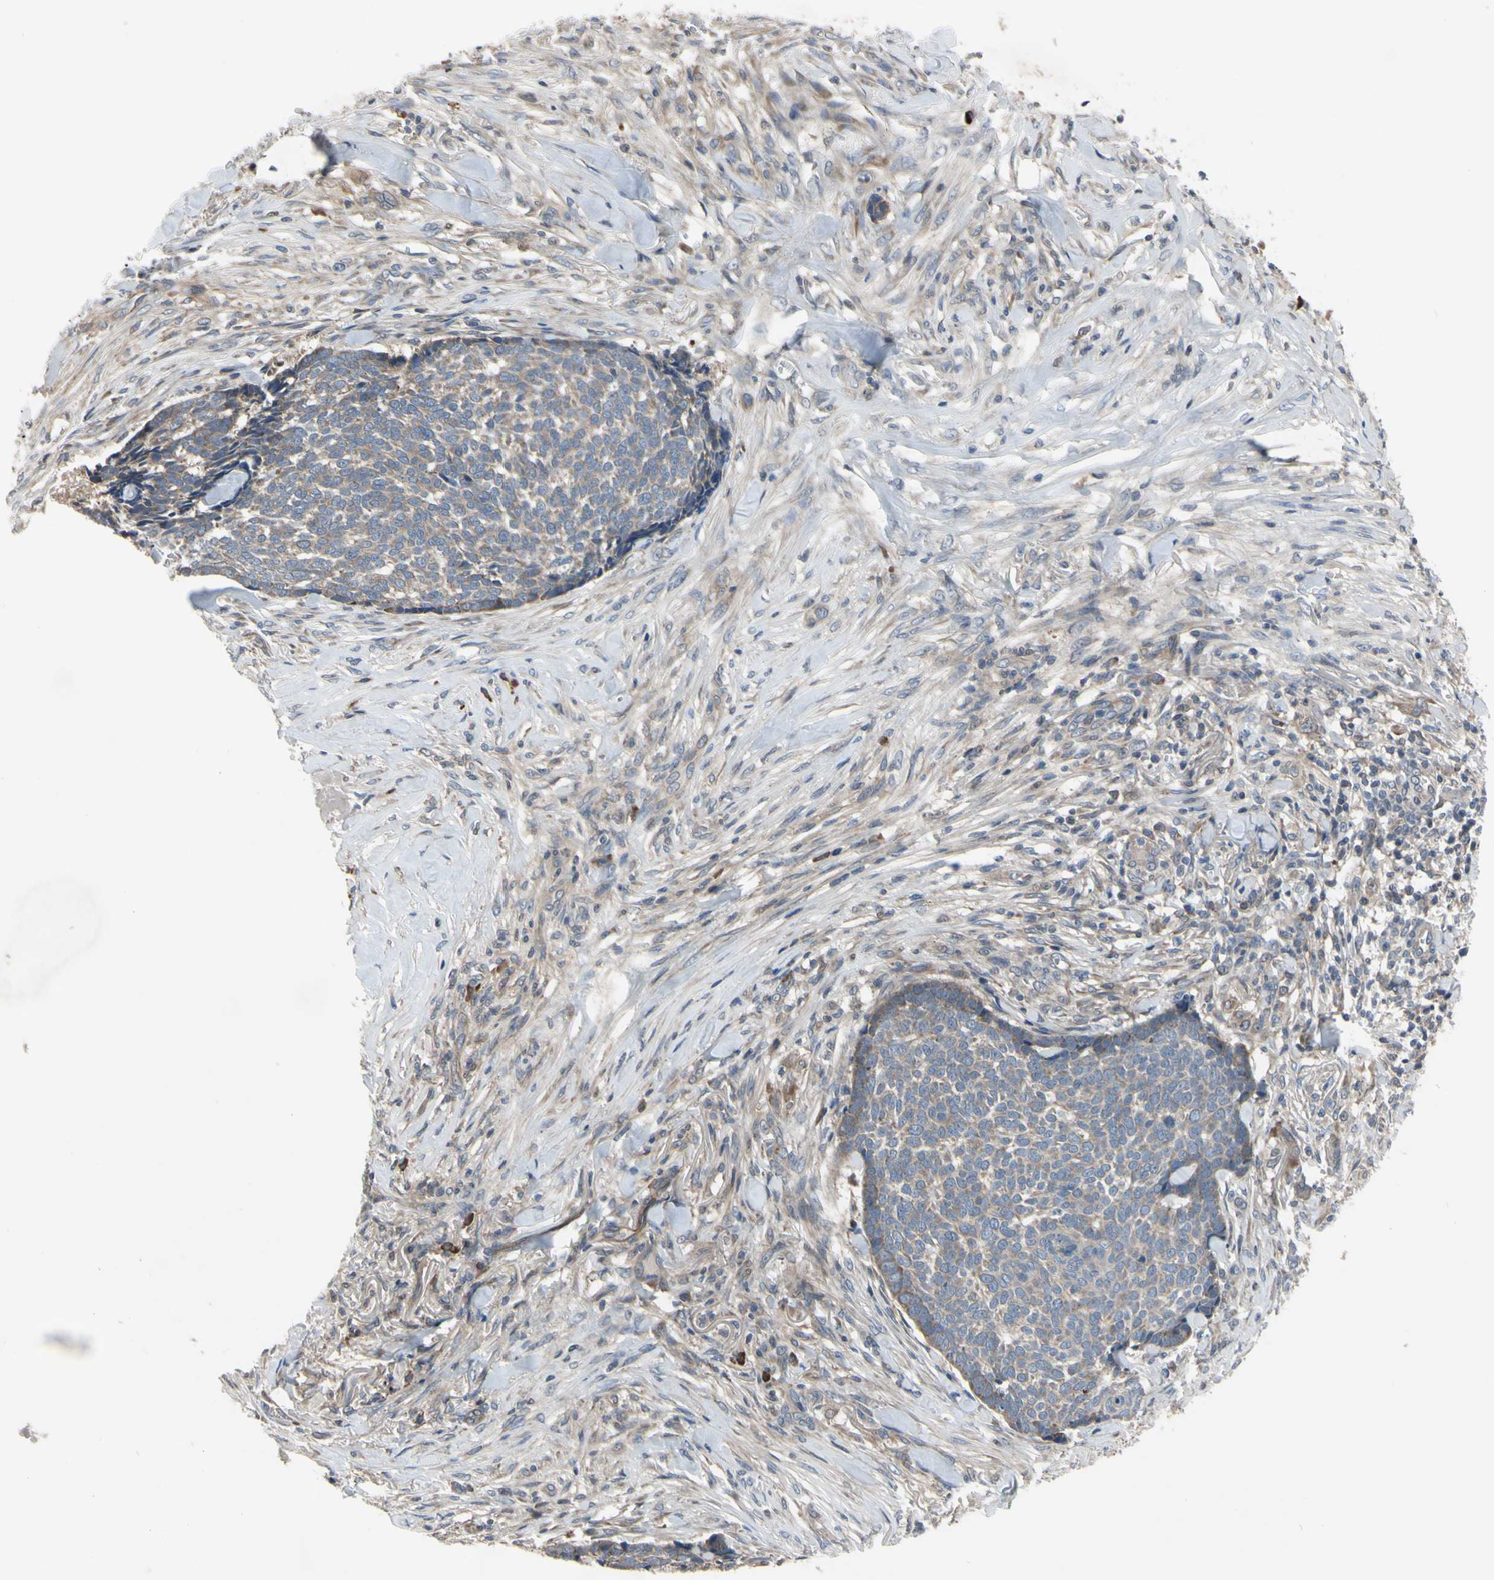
{"staining": {"intensity": "weak", "quantity": "25%-75%", "location": "cytoplasmic/membranous"}, "tissue": "skin cancer", "cell_type": "Tumor cells", "image_type": "cancer", "snomed": [{"axis": "morphology", "description": "Basal cell carcinoma"}, {"axis": "topography", "description": "Skin"}], "caption": "Skin cancer (basal cell carcinoma) stained with a protein marker demonstrates weak staining in tumor cells.", "gene": "XIAP", "patient": {"sex": "male", "age": 84}}